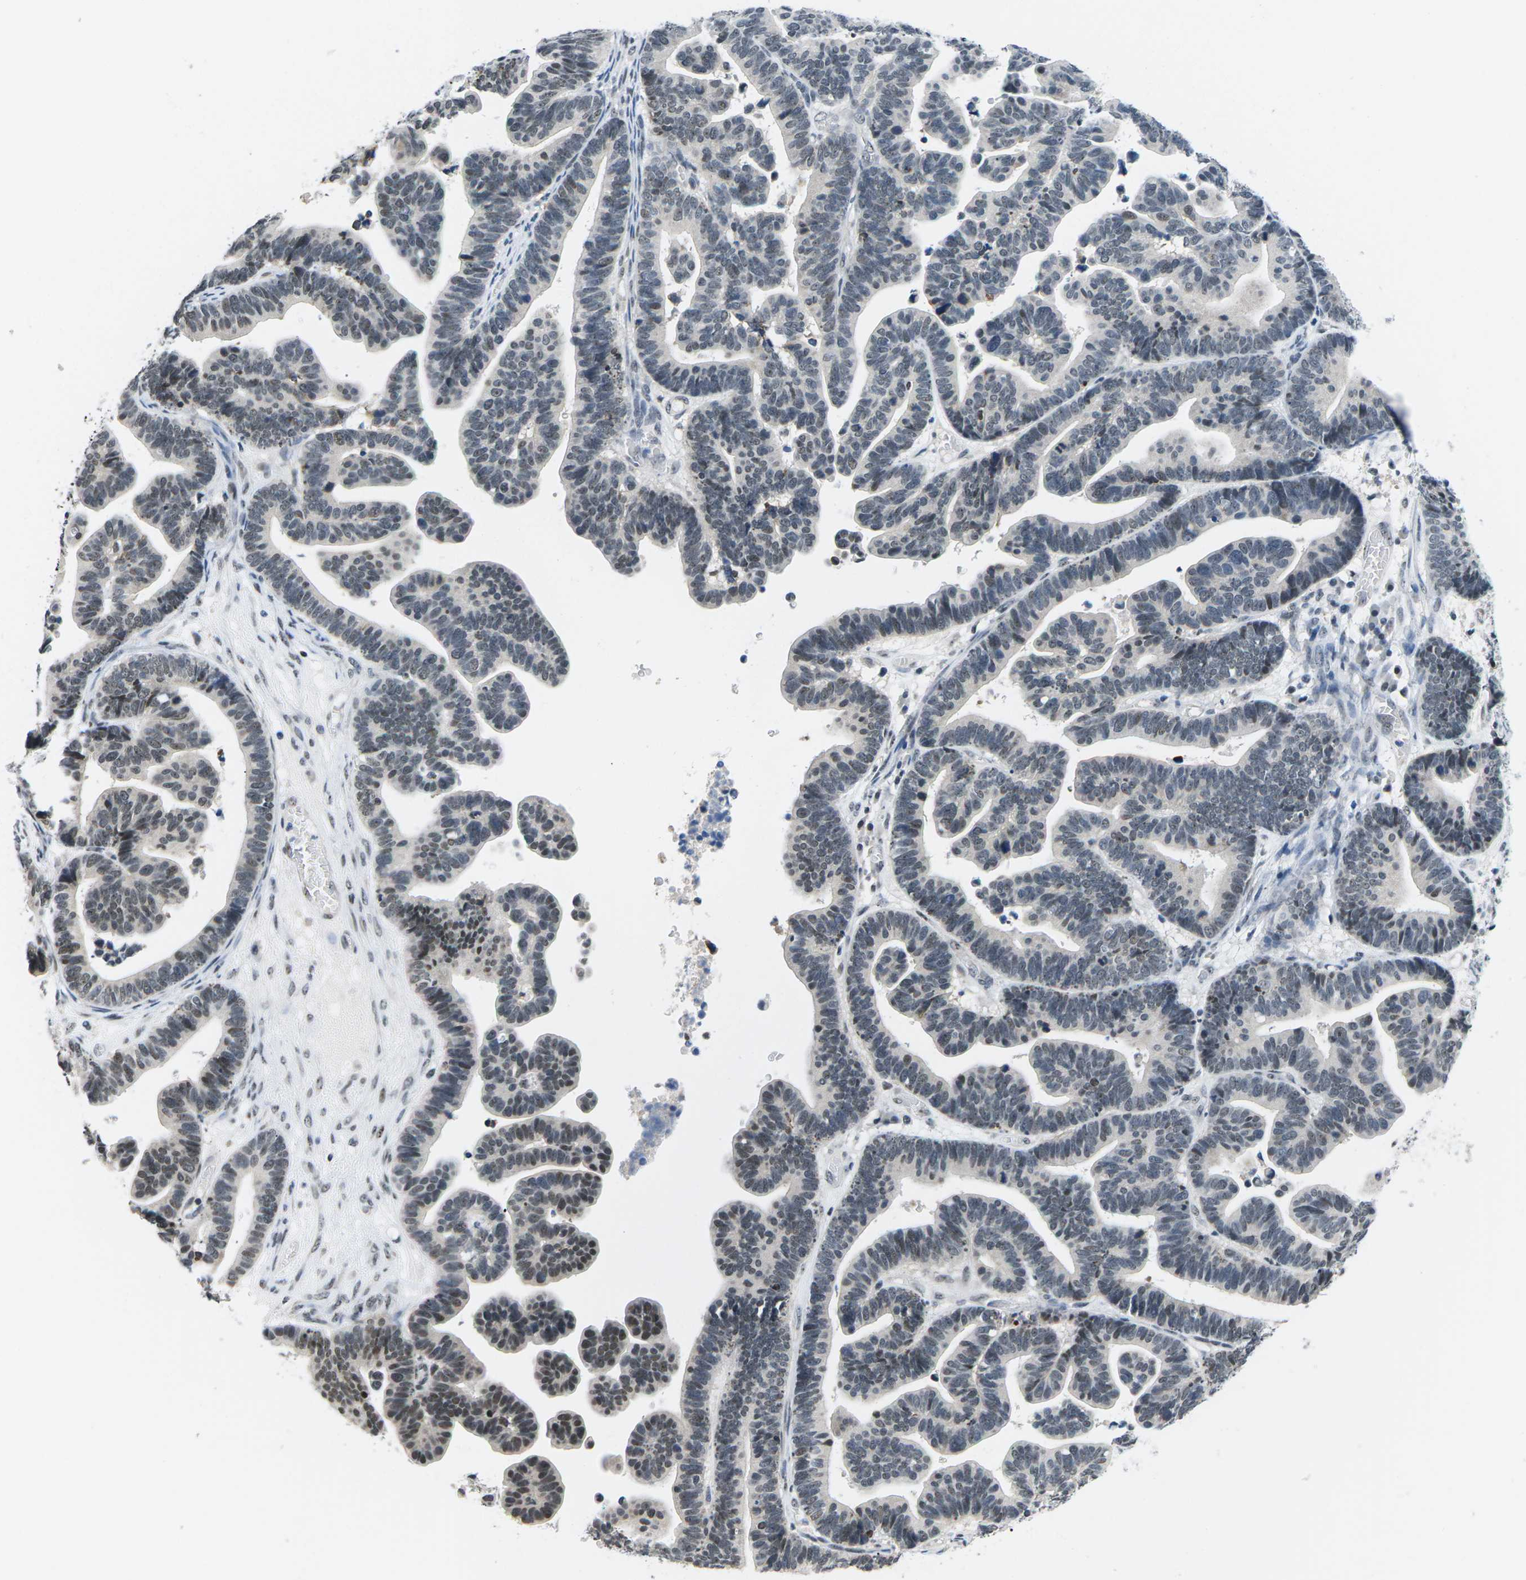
{"staining": {"intensity": "moderate", "quantity": "25%-75%", "location": "nuclear"}, "tissue": "ovarian cancer", "cell_type": "Tumor cells", "image_type": "cancer", "snomed": [{"axis": "morphology", "description": "Cystadenocarcinoma, serous, NOS"}, {"axis": "topography", "description": "Ovary"}], "caption": "Serous cystadenocarcinoma (ovarian) was stained to show a protein in brown. There is medium levels of moderate nuclear expression in about 25%-75% of tumor cells.", "gene": "NSRP1", "patient": {"sex": "female", "age": 56}}